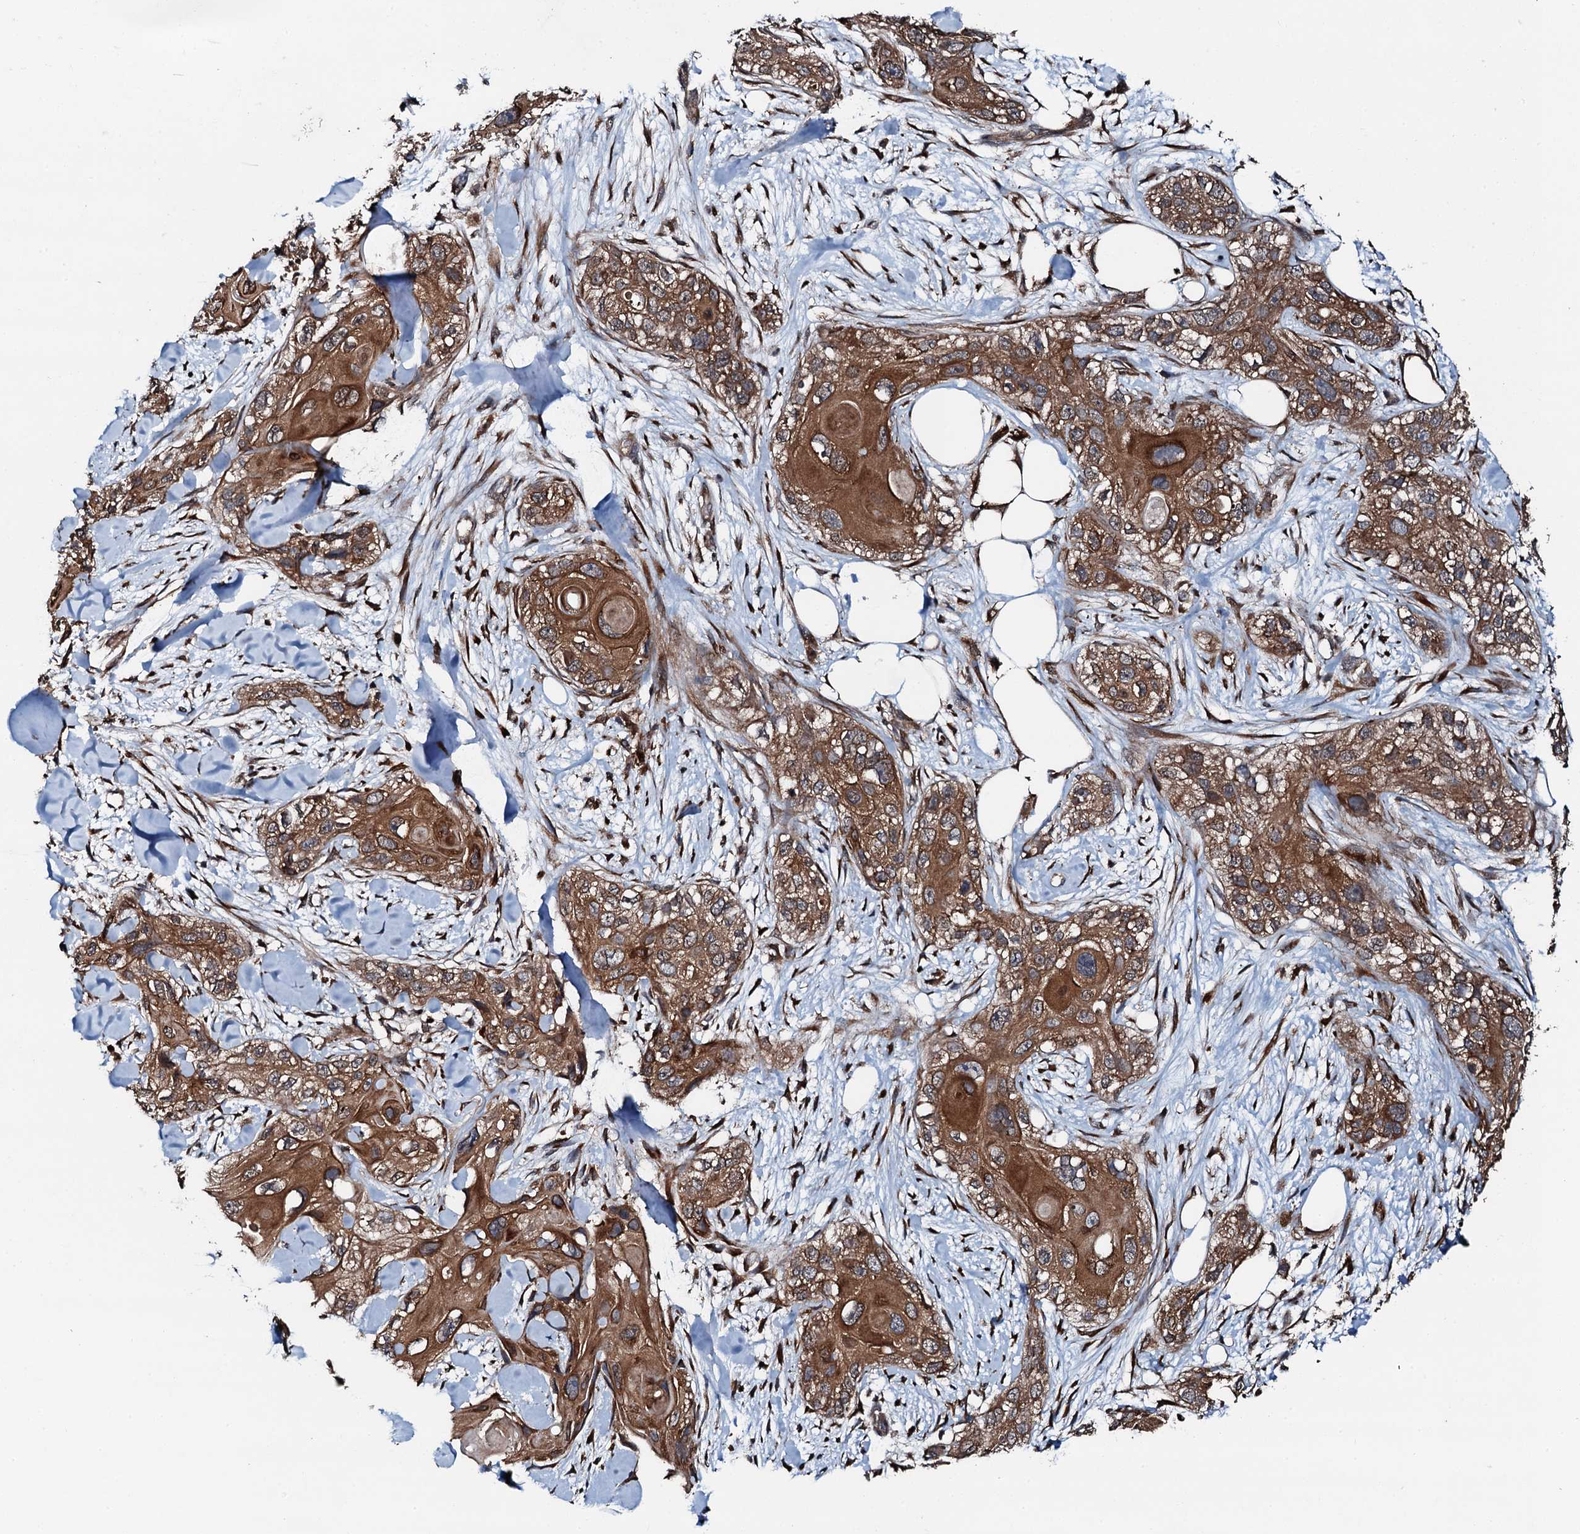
{"staining": {"intensity": "moderate", "quantity": ">75%", "location": "cytoplasmic/membranous"}, "tissue": "skin cancer", "cell_type": "Tumor cells", "image_type": "cancer", "snomed": [{"axis": "morphology", "description": "Normal tissue, NOS"}, {"axis": "morphology", "description": "Squamous cell carcinoma, NOS"}, {"axis": "topography", "description": "Skin"}], "caption": "Moderate cytoplasmic/membranous protein expression is appreciated in about >75% of tumor cells in skin cancer.", "gene": "EDC4", "patient": {"sex": "male", "age": 72}}